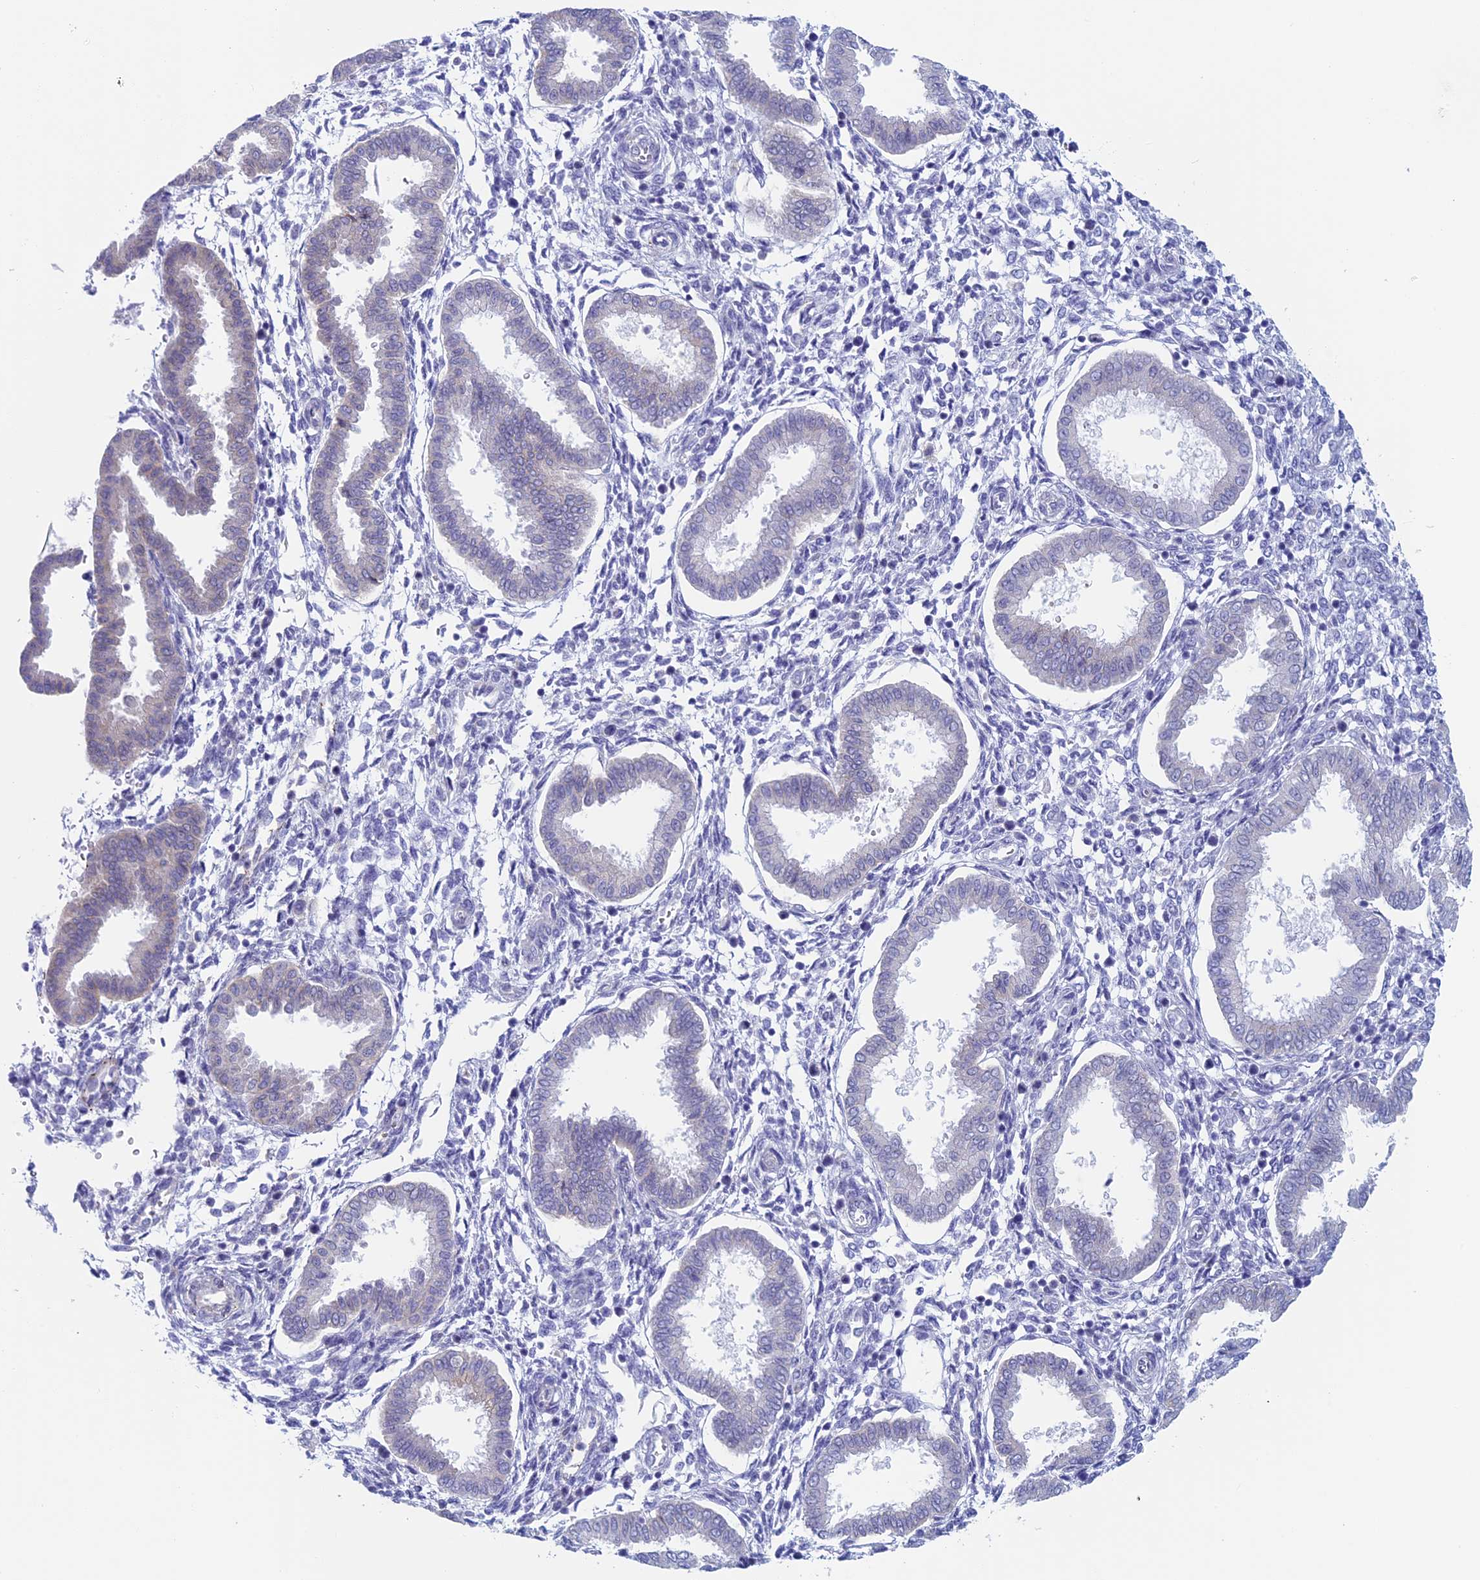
{"staining": {"intensity": "negative", "quantity": "none", "location": "none"}, "tissue": "endometrium", "cell_type": "Cells in endometrial stroma", "image_type": "normal", "snomed": [{"axis": "morphology", "description": "Normal tissue, NOS"}, {"axis": "topography", "description": "Endometrium"}], "caption": "This is an IHC image of normal endometrium. There is no positivity in cells in endometrial stroma.", "gene": "MAGEB6", "patient": {"sex": "female", "age": 24}}